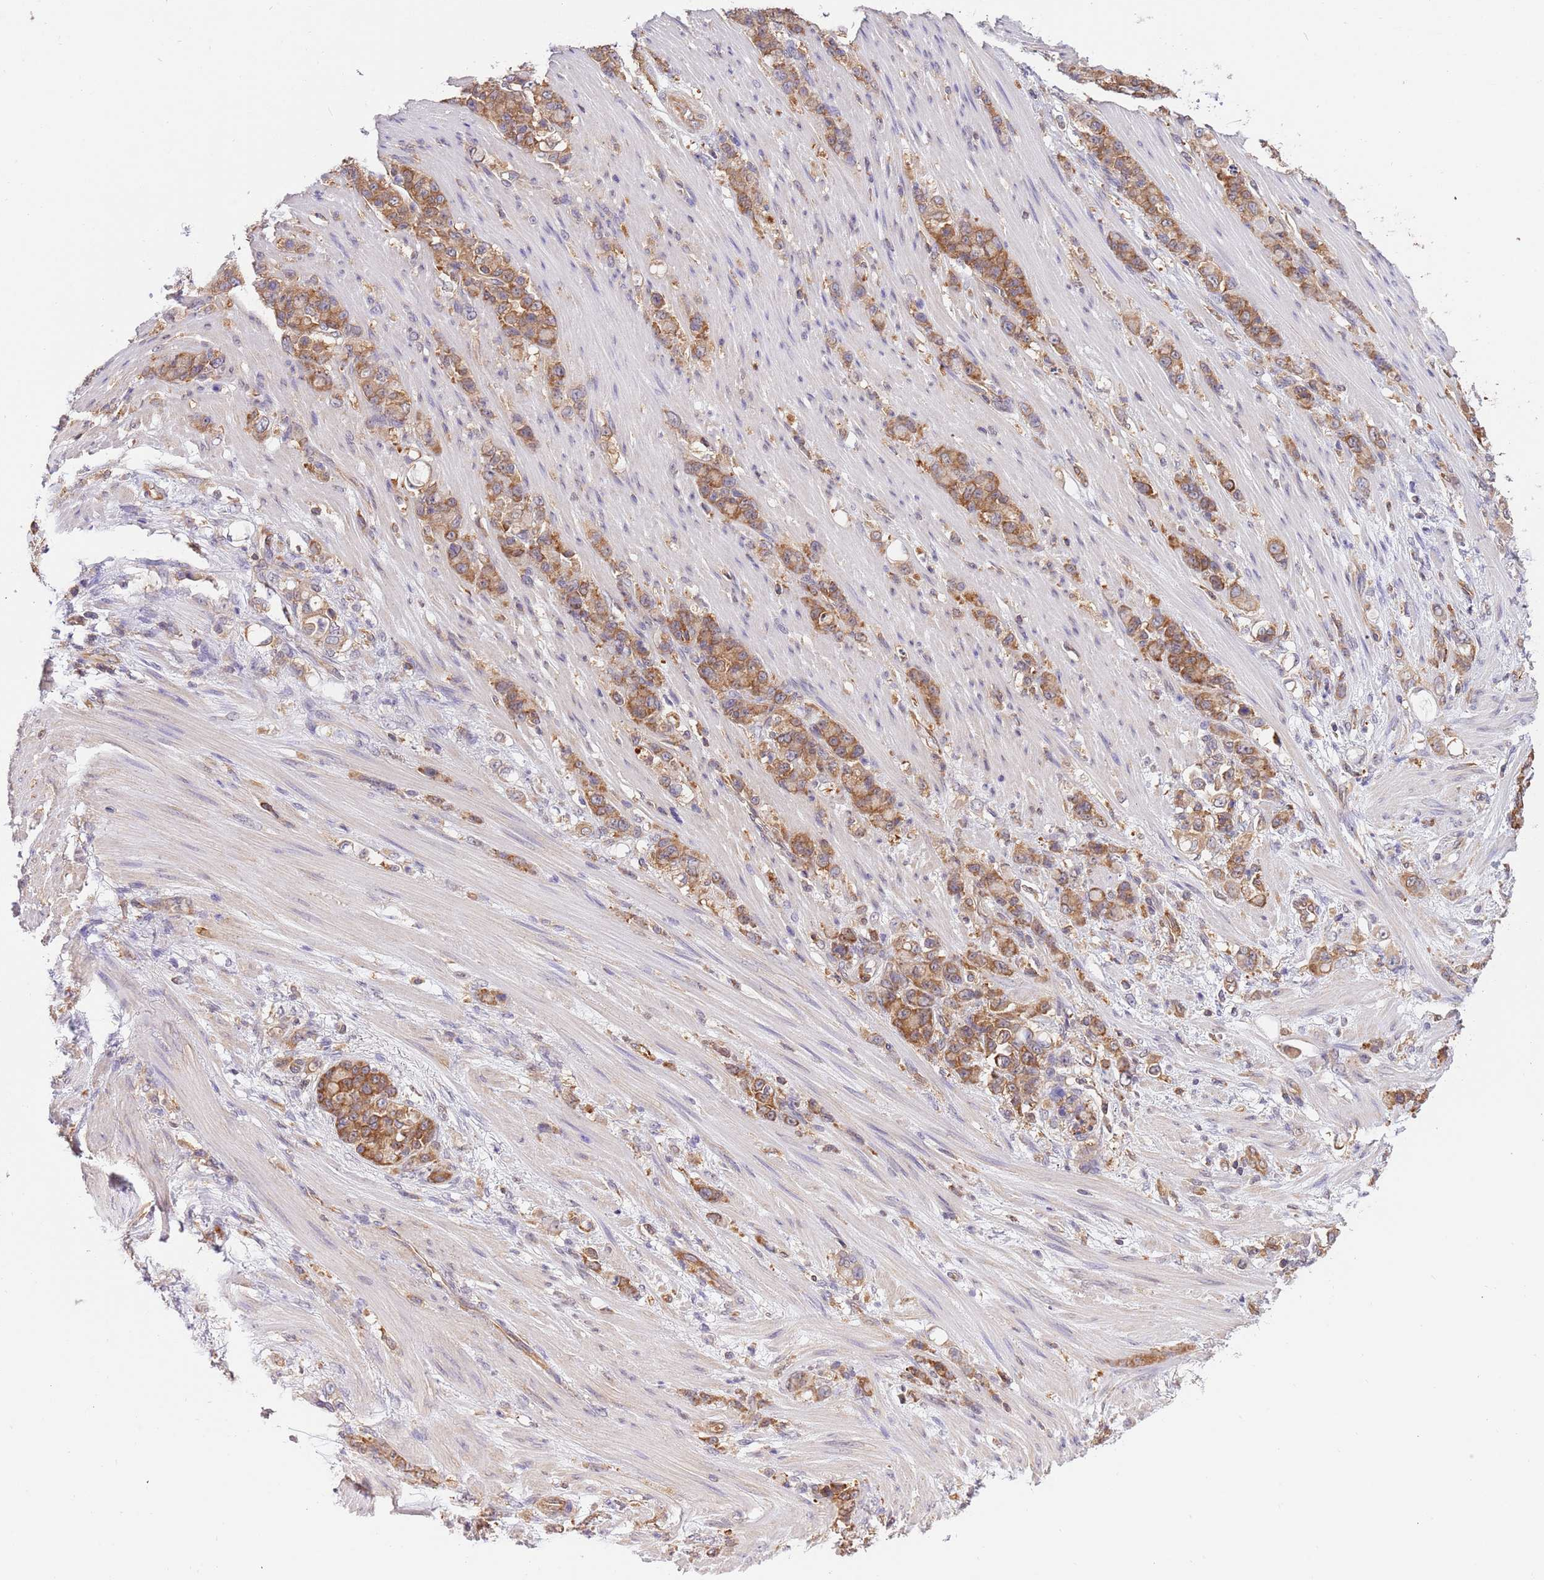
{"staining": {"intensity": "moderate", "quantity": ">75%", "location": "cytoplasmic/membranous"}, "tissue": "stomach cancer", "cell_type": "Tumor cells", "image_type": "cancer", "snomed": [{"axis": "morphology", "description": "Normal tissue, NOS"}, {"axis": "morphology", "description": "Adenocarcinoma, NOS"}, {"axis": "topography", "description": "Stomach"}], "caption": "A photomicrograph showing moderate cytoplasmic/membranous expression in approximately >75% of tumor cells in stomach adenocarcinoma, as visualized by brown immunohistochemical staining.", "gene": "STIP1", "patient": {"sex": "female", "age": 79}}